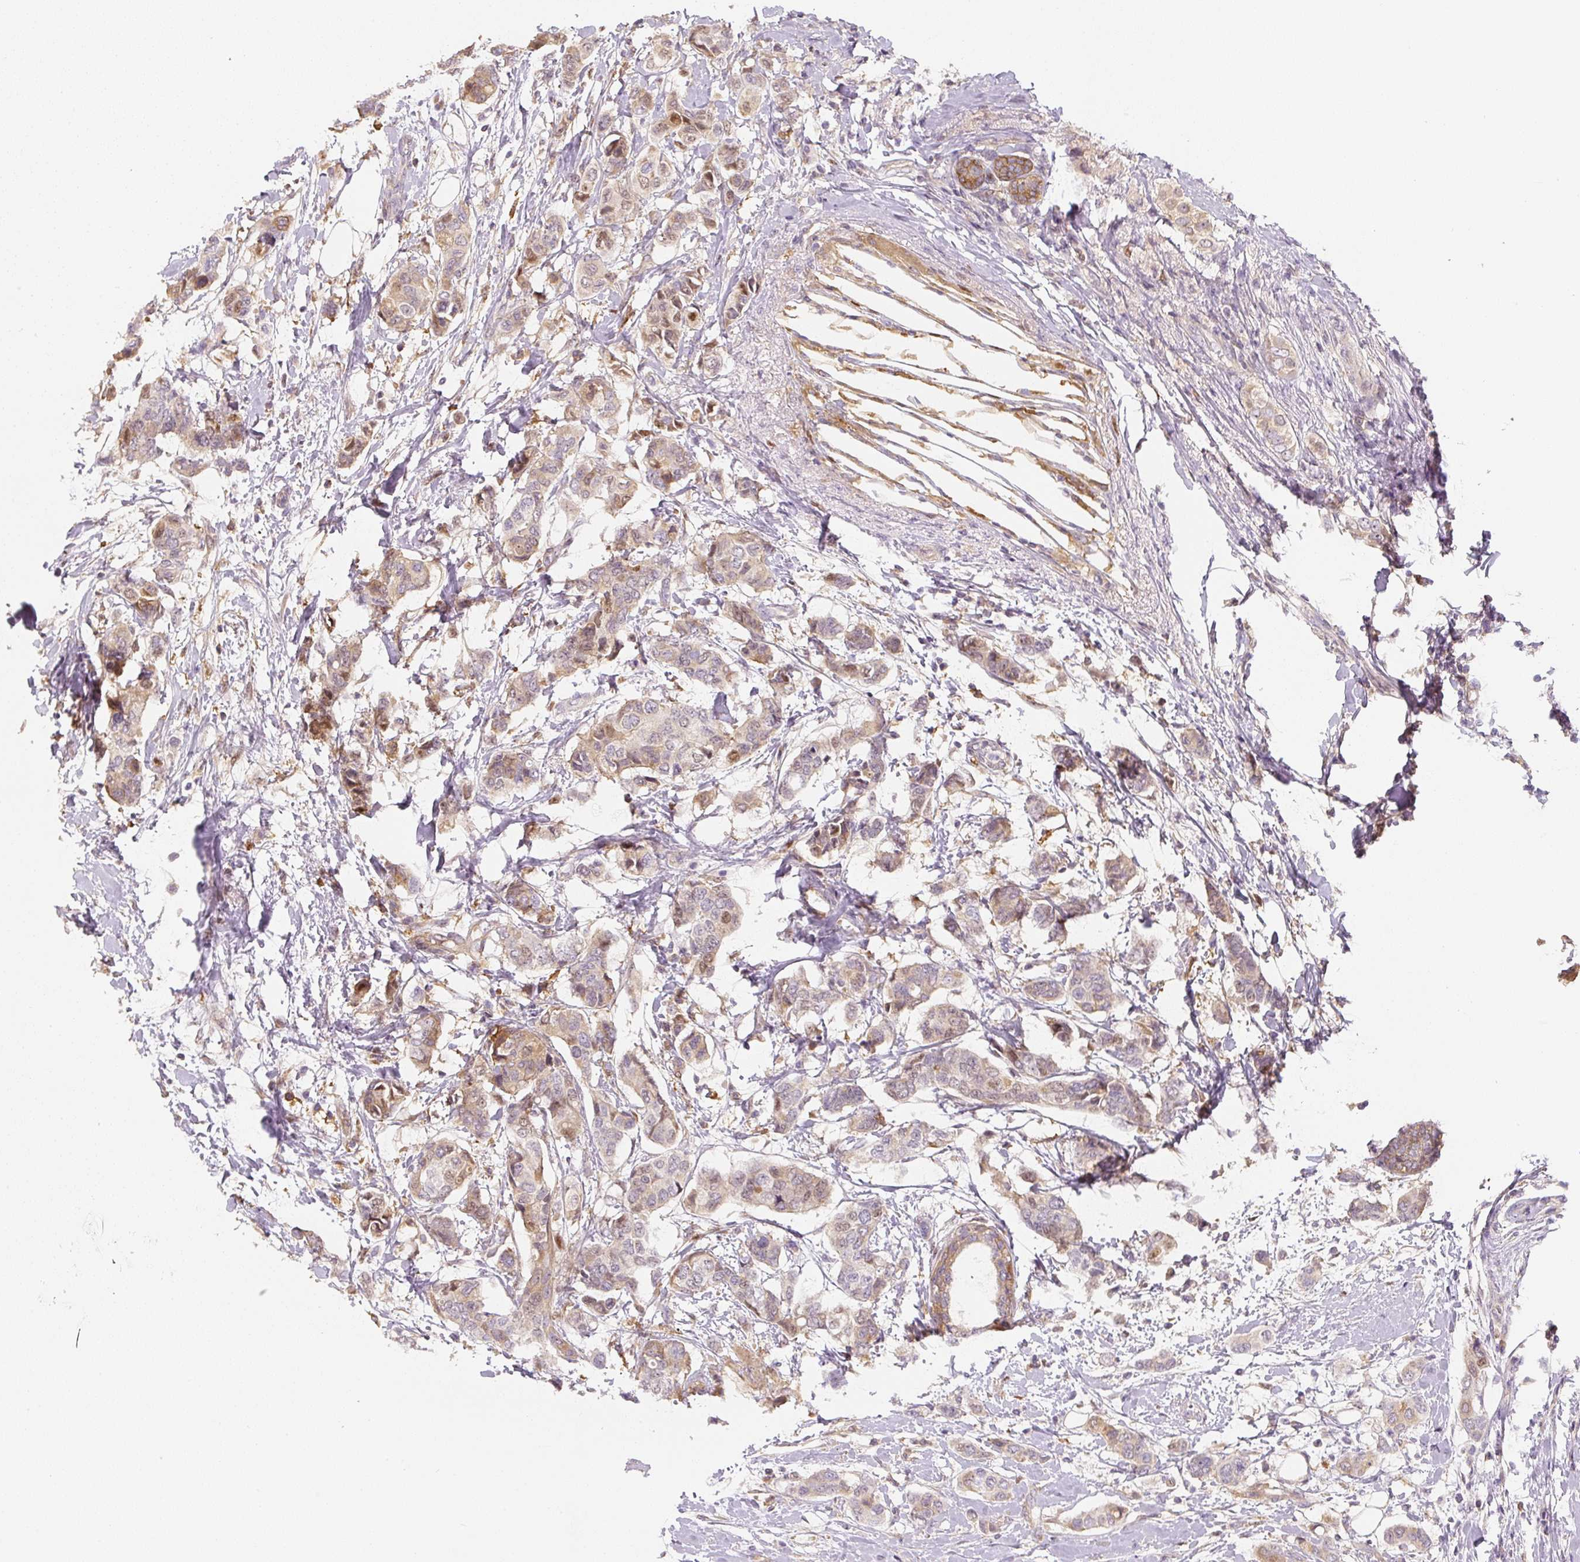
{"staining": {"intensity": "weak", "quantity": "25%-75%", "location": "cytoplasmic/membranous"}, "tissue": "breast cancer", "cell_type": "Tumor cells", "image_type": "cancer", "snomed": [{"axis": "morphology", "description": "Lobular carcinoma"}, {"axis": "topography", "description": "Breast"}], "caption": "Breast lobular carcinoma stained for a protein (brown) reveals weak cytoplasmic/membranous positive expression in approximately 25%-75% of tumor cells.", "gene": "PWWP3B", "patient": {"sex": "female", "age": 51}}